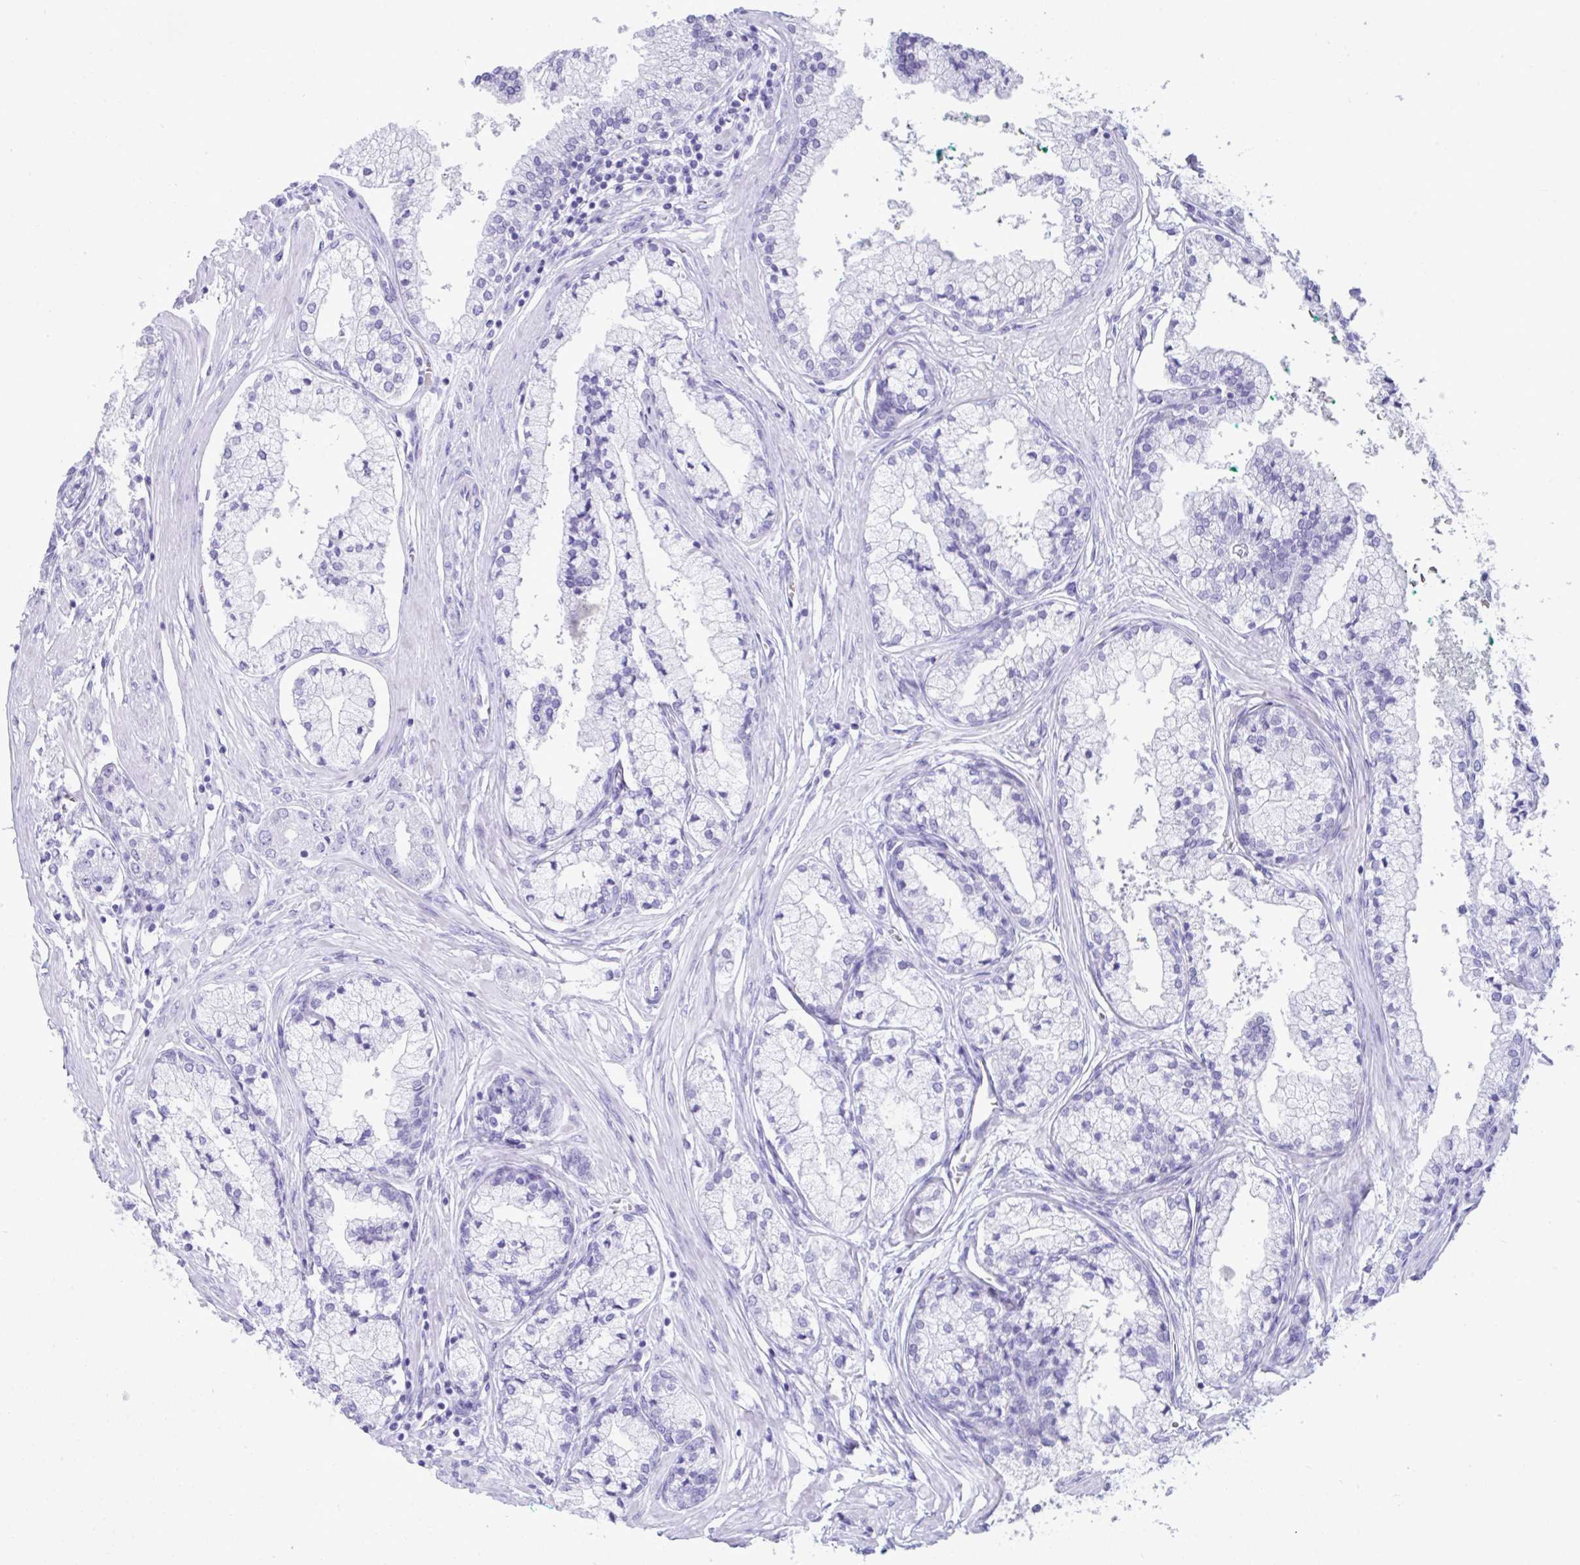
{"staining": {"intensity": "negative", "quantity": "none", "location": "none"}, "tissue": "prostate cancer", "cell_type": "Tumor cells", "image_type": "cancer", "snomed": [{"axis": "morphology", "description": "Adenocarcinoma, High grade"}, {"axis": "topography", "description": "Prostate"}], "caption": "Tumor cells are negative for protein expression in human adenocarcinoma (high-grade) (prostate).", "gene": "PSCA", "patient": {"sex": "male", "age": 66}}